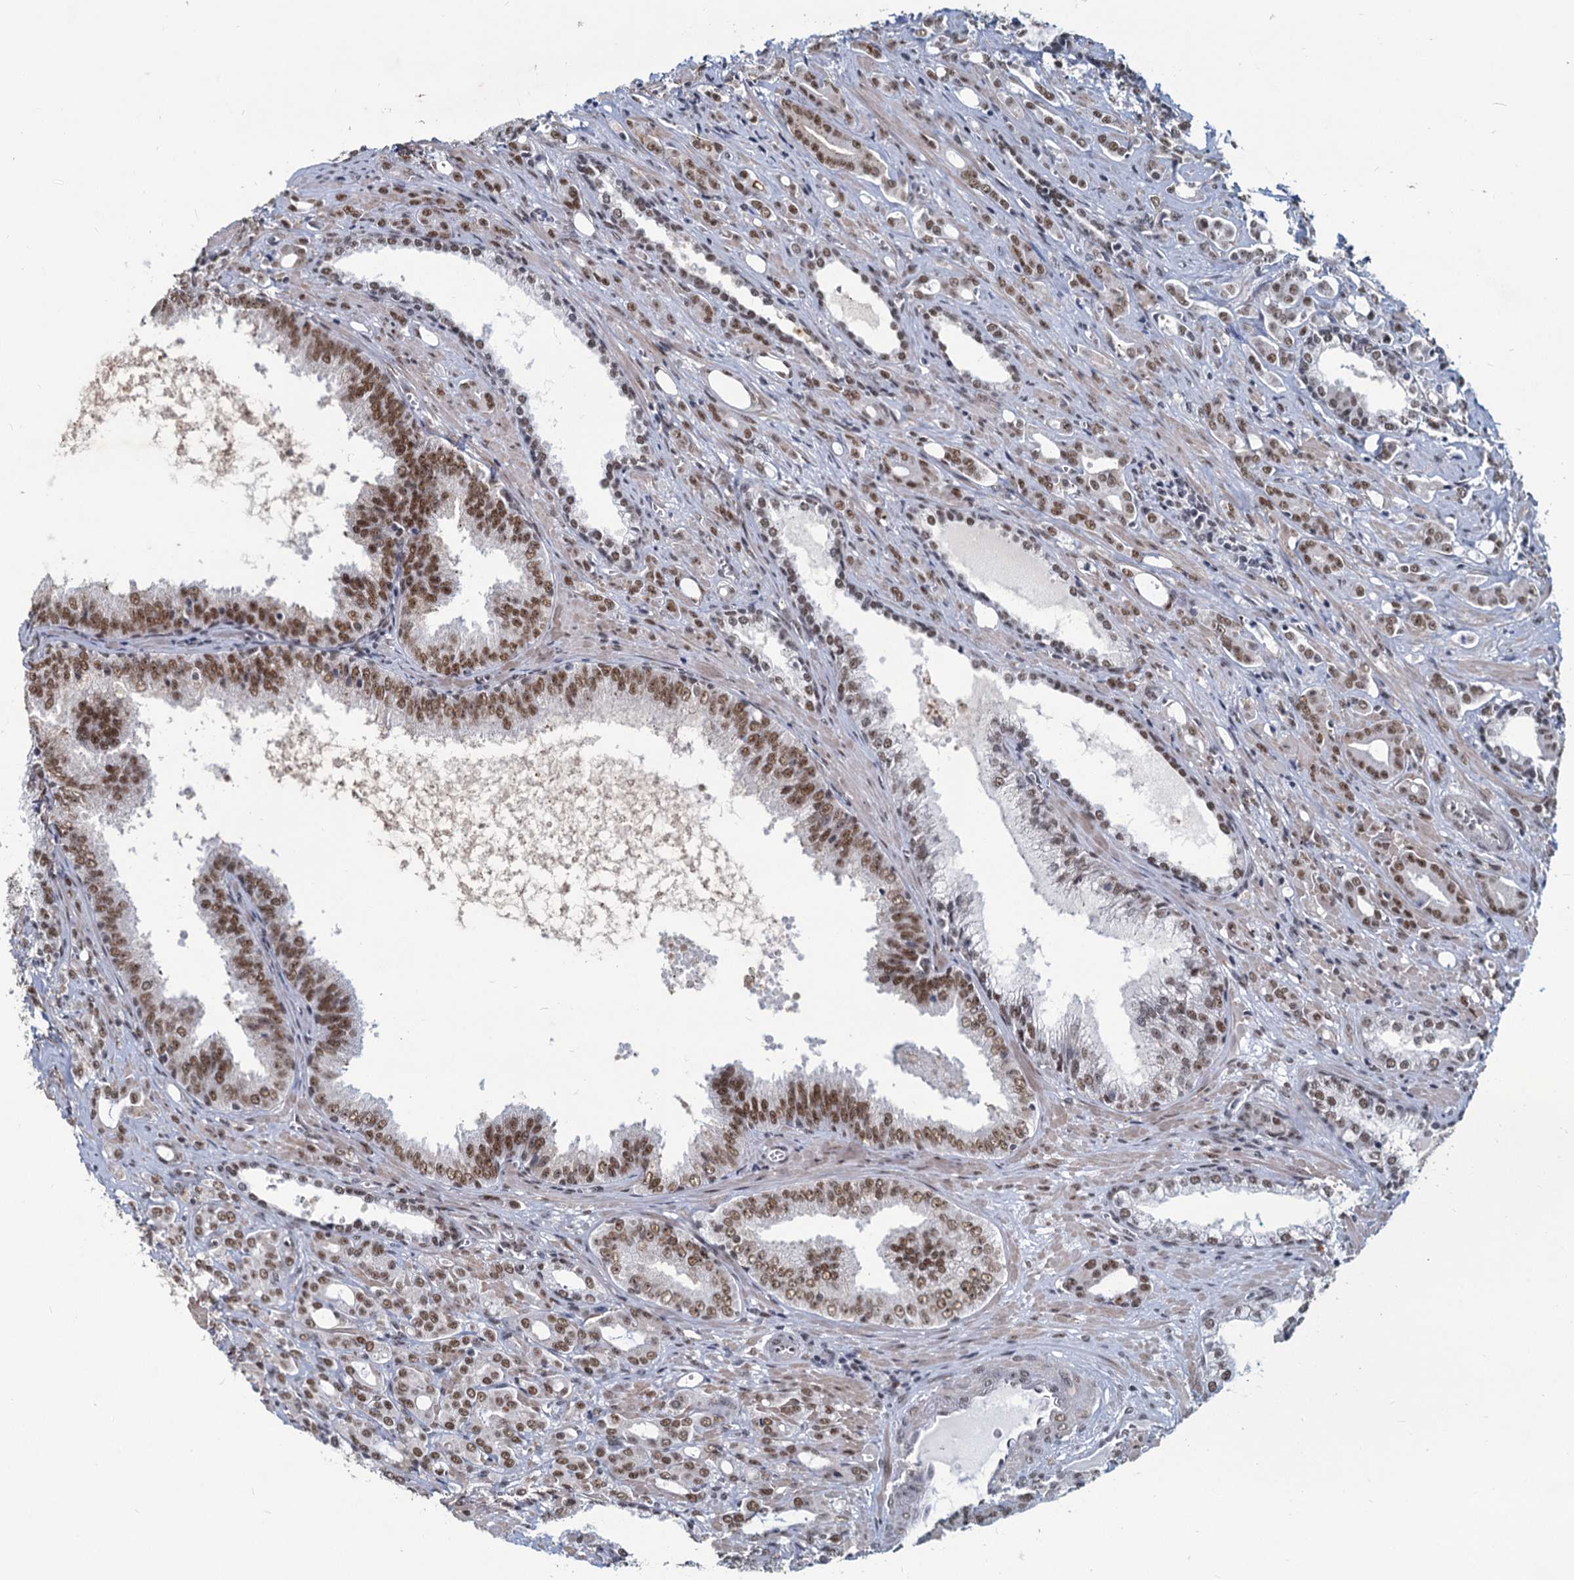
{"staining": {"intensity": "moderate", "quantity": ">75%", "location": "nuclear"}, "tissue": "prostate cancer", "cell_type": "Tumor cells", "image_type": "cancer", "snomed": [{"axis": "morphology", "description": "Adenocarcinoma, High grade"}, {"axis": "topography", "description": "Prostate"}], "caption": "Immunohistochemistry (IHC) of human prostate adenocarcinoma (high-grade) displays medium levels of moderate nuclear expression in about >75% of tumor cells.", "gene": "METTL14", "patient": {"sex": "male", "age": 72}}